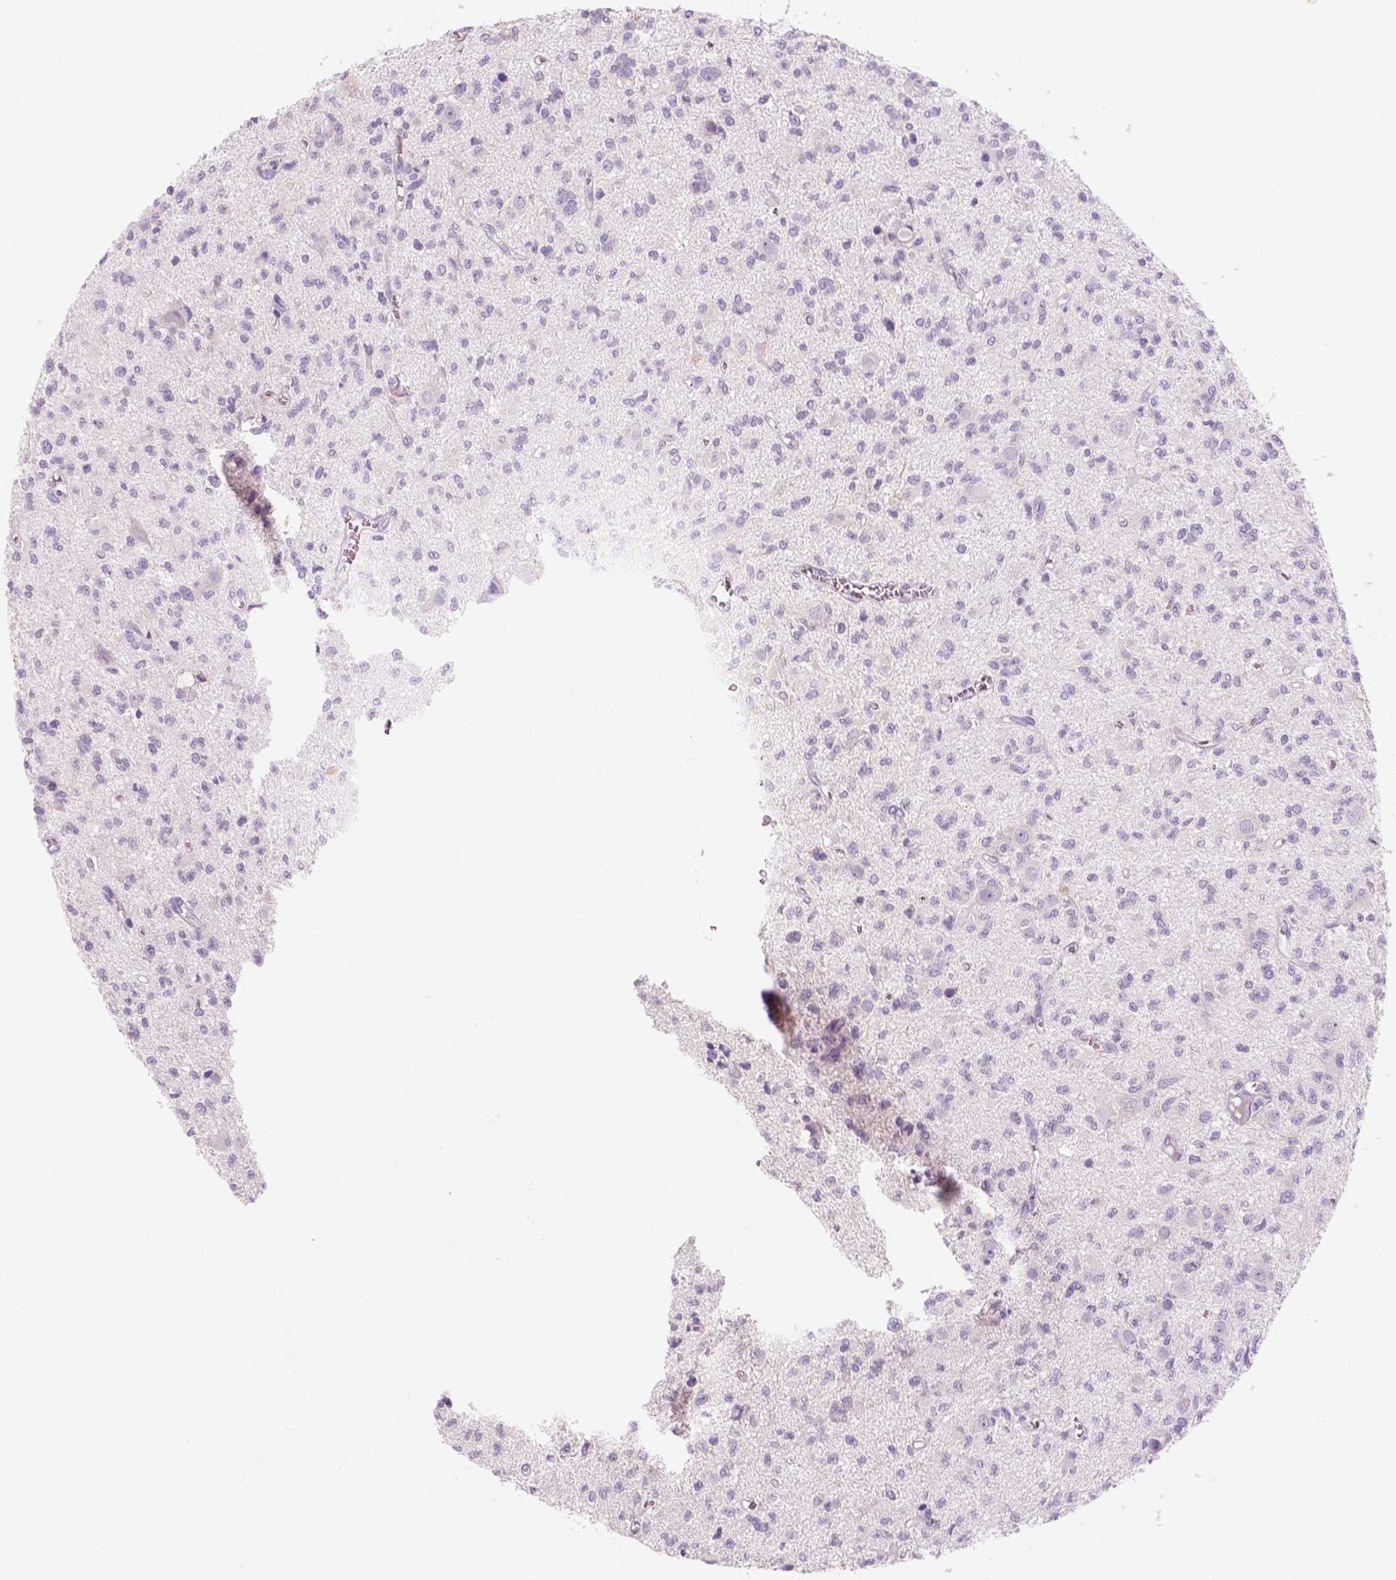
{"staining": {"intensity": "negative", "quantity": "none", "location": "none"}, "tissue": "glioma", "cell_type": "Tumor cells", "image_type": "cancer", "snomed": [{"axis": "morphology", "description": "Glioma, malignant, Low grade"}, {"axis": "topography", "description": "Brain"}], "caption": "Immunohistochemistry of glioma exhibits no positivity in tumor cells.", "gene": "KRT25", "patient": {"sex": "male", "age": 64}}